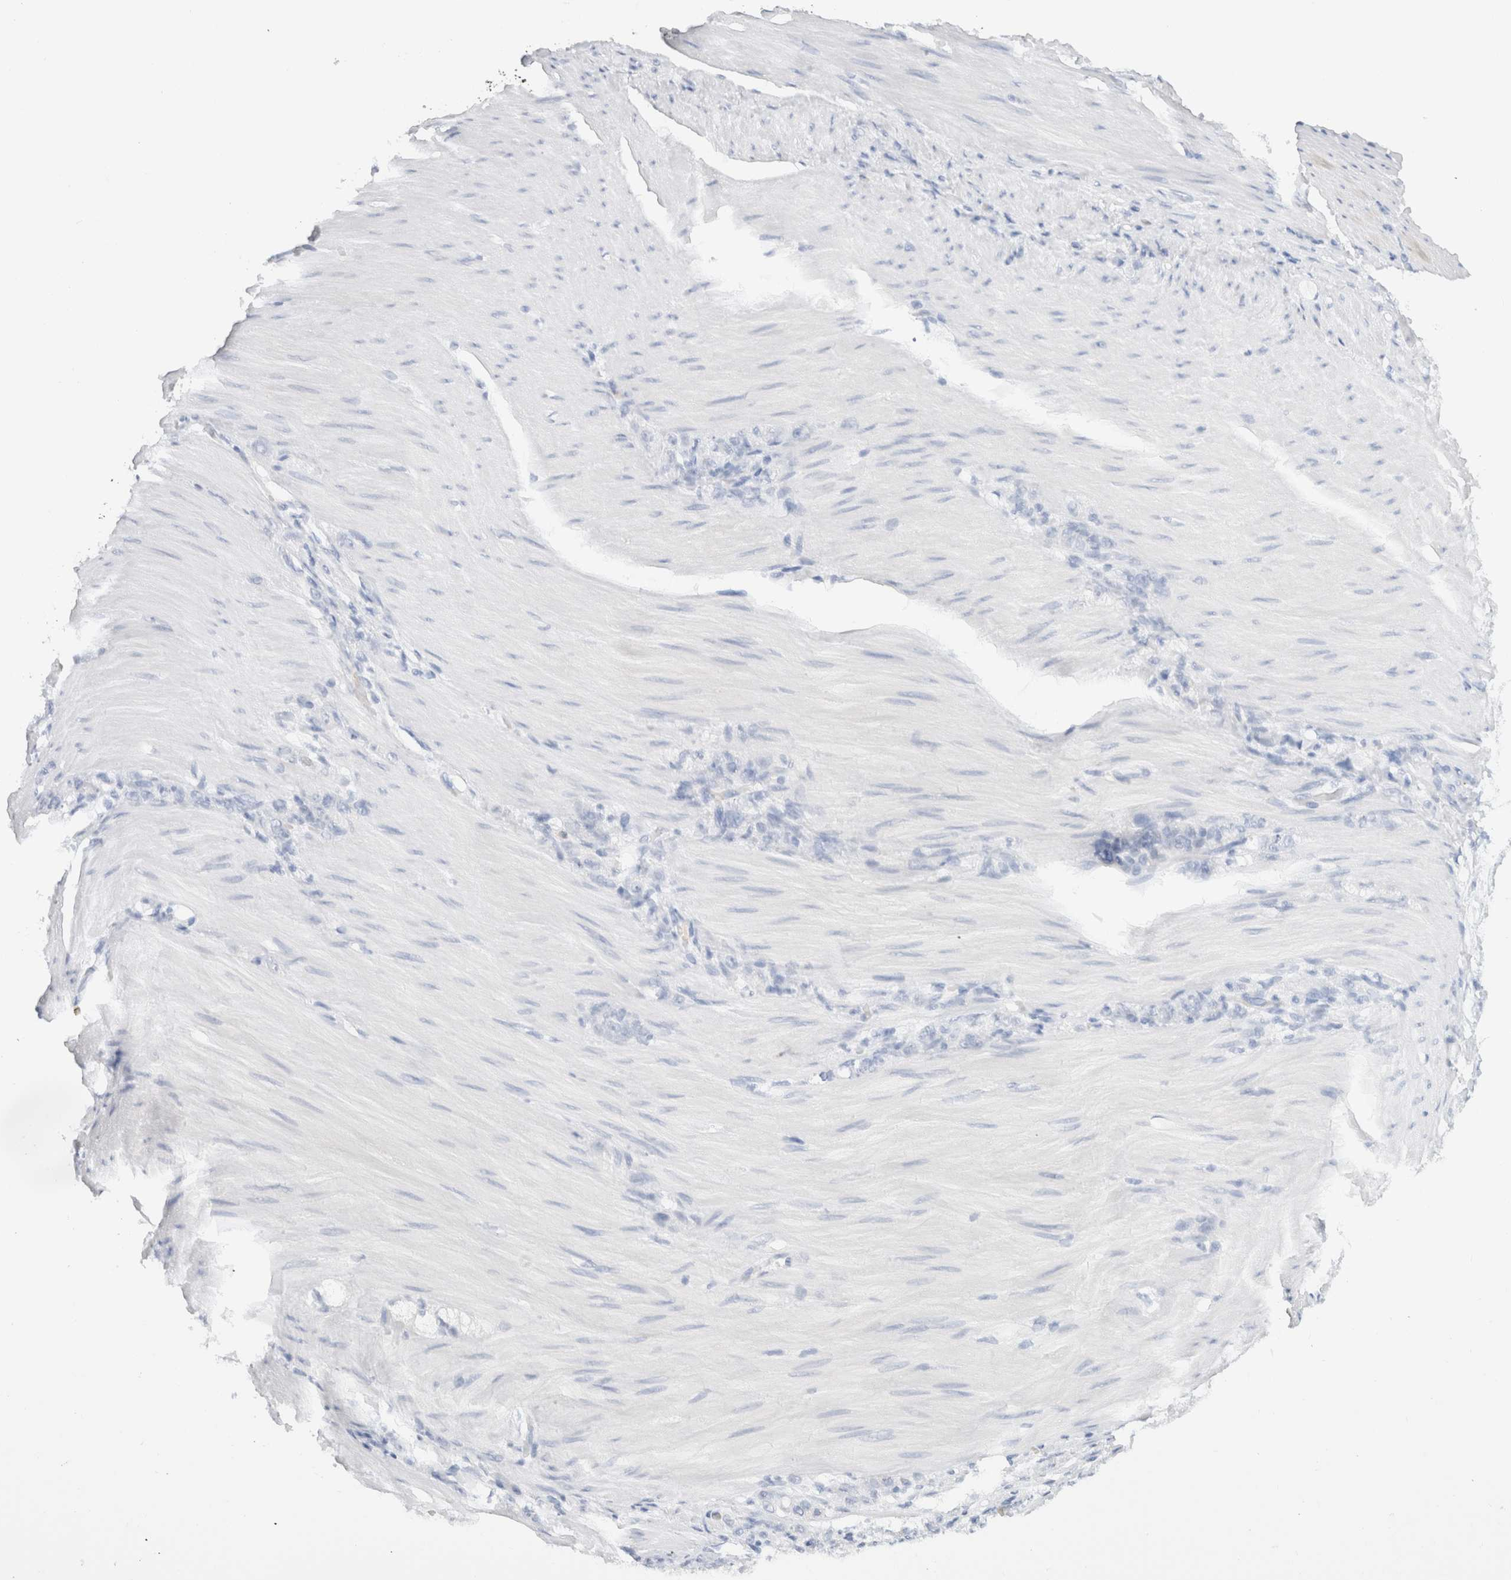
{"staining": {"intensity": "negative", "quantity": "none", "location": "none"}, "tissue": "stomach cancer", "cell_type": "Tumor cells", "image_type": "cancer", "snomed": [{"axis": "morphology", "description": "Normal tissue, NOS"}, {"axis": "morphology", "description": "Adenocarcinoma, NOS"}, {"axis": "topography", "description": "Stomach"}], "caption": "Immunohistochemistry photomicrograph of neoplastic tissue: human stomach cancer (adenocarcinoma) stained with DAB (3,3'-diaminobenzidine) reveals no significant protein staining in tumor cells.", "gene": "ARG1", "patient": {"sex": "male", "age": 82}}